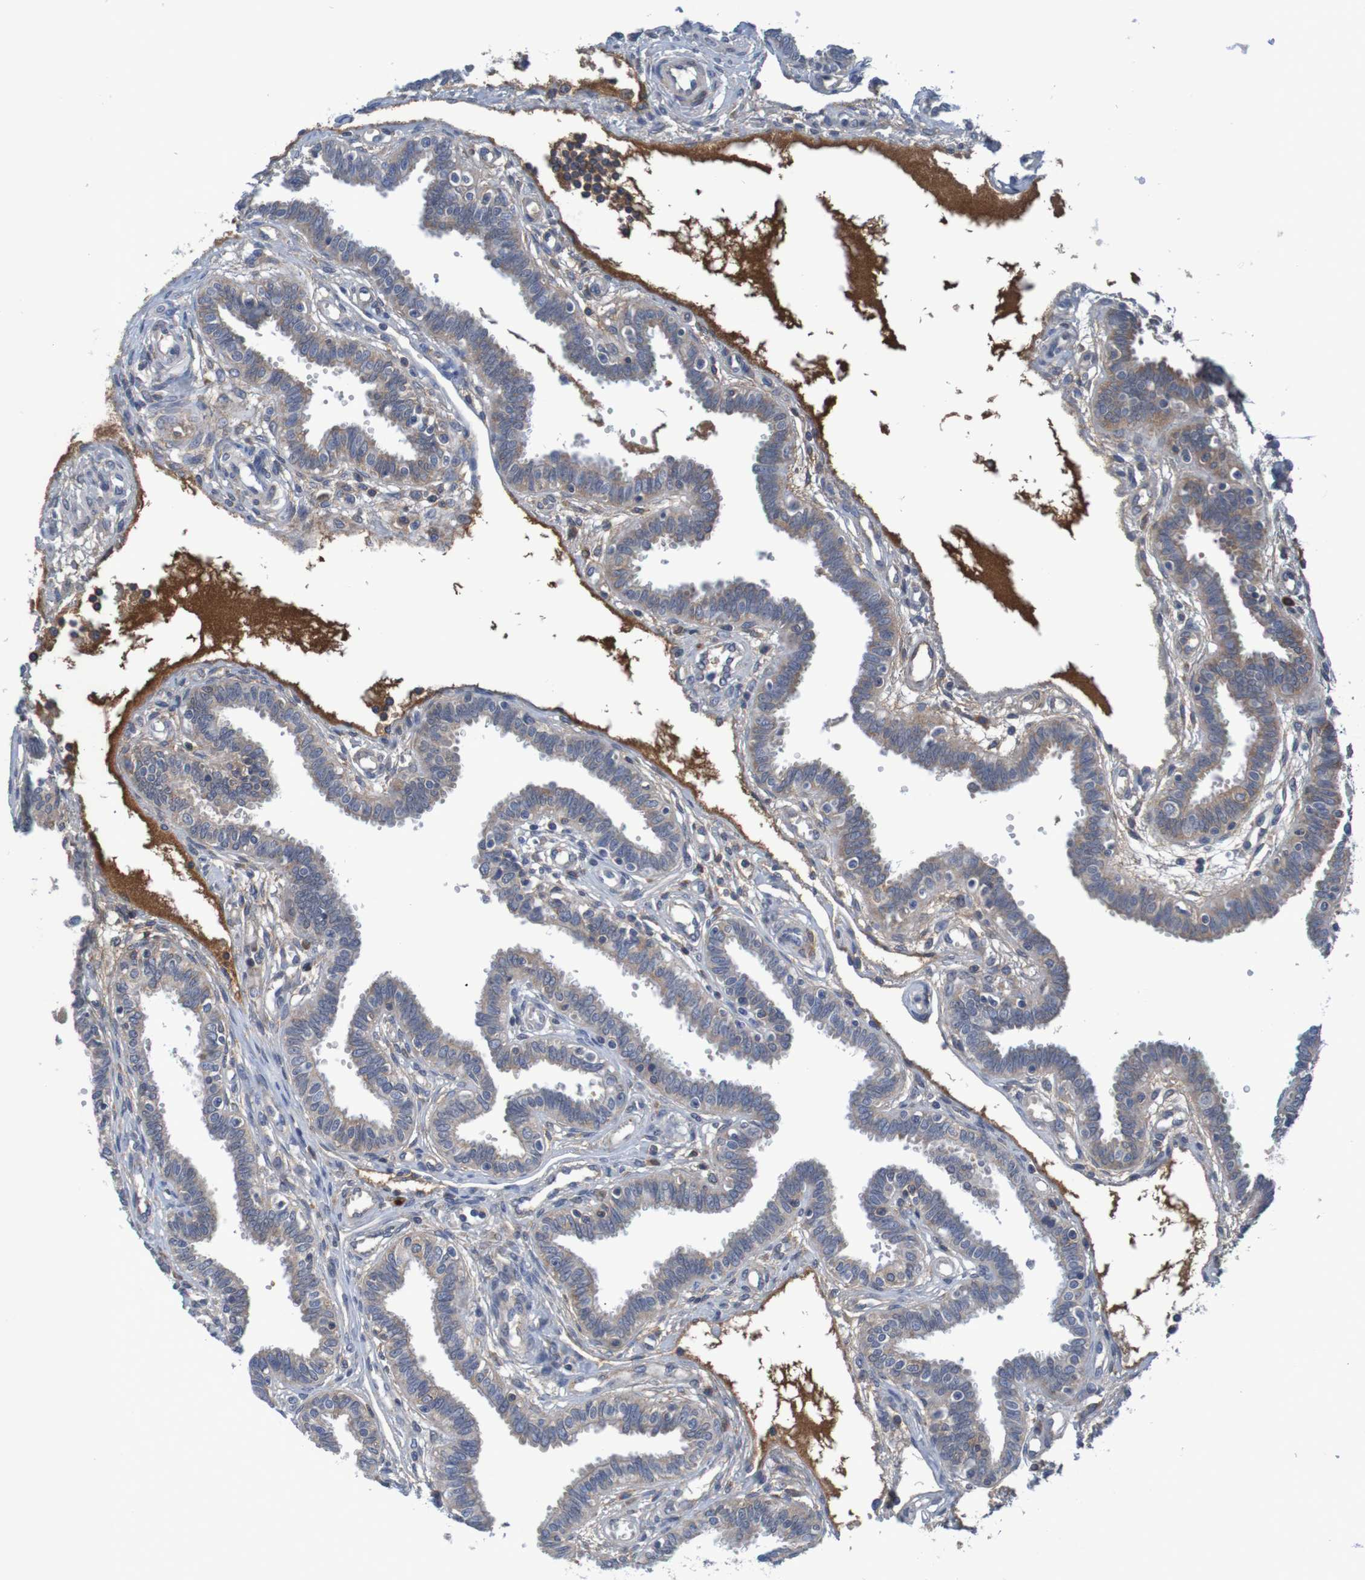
{"staining": {"intensity": "weak", "quantity": ">75%", "location": "cytoplasmic/membranous"}, "tissue": "fallopian tube", "cell_type": "Glandular cells", "image_type": "normal", "snomed": [{"axis": "morphology", "description": "Normal tissue, NOS"}, {"axis": "topography", "description": "Fallopian tube"}], "caption": "The micrograph shows staining of normal fallopian tube, revealing weak cytoplasmic/membranous protein staining (brown color) within glandular cells.", "gene": "LTA", "patient": {"sex": "female", "age": 32}}